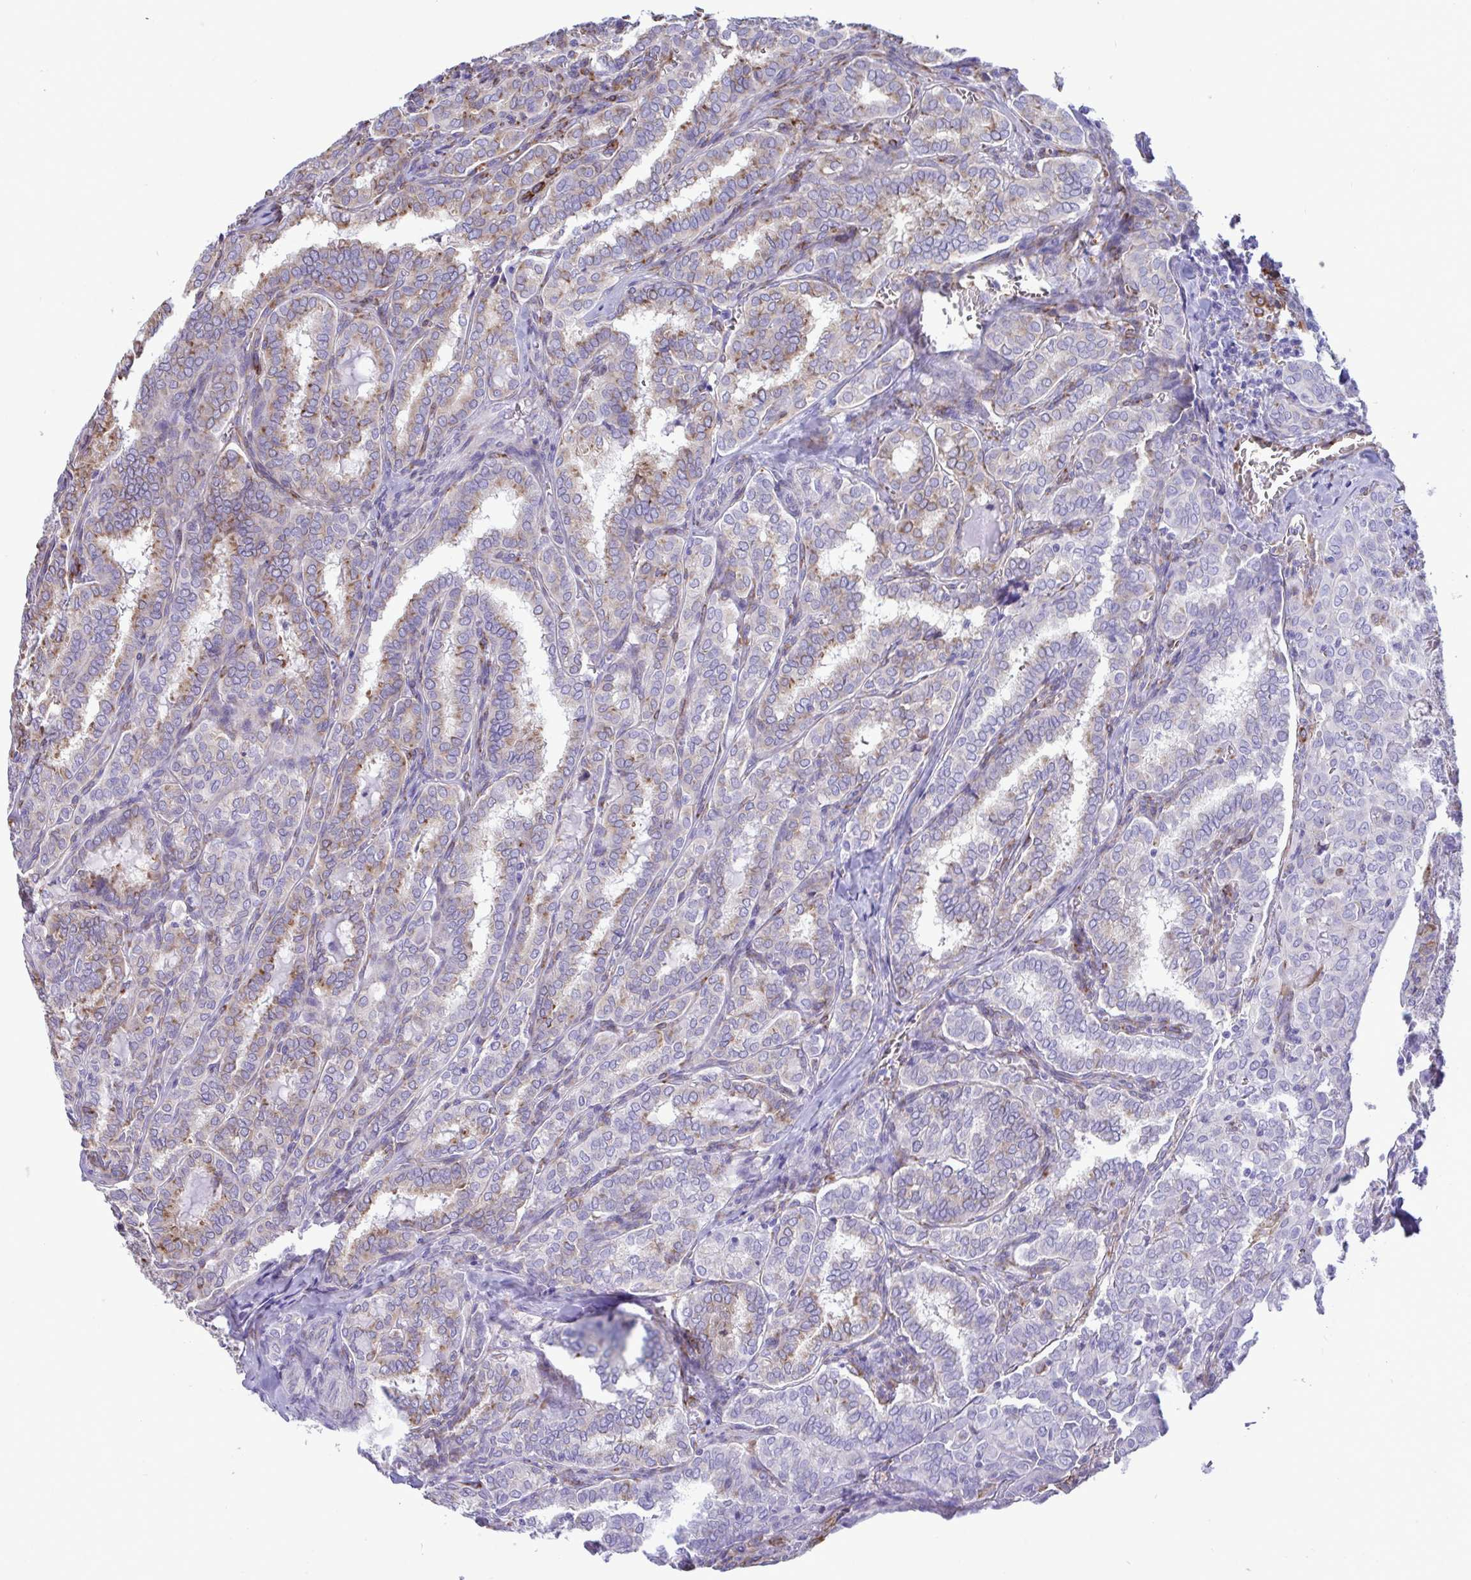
{"staining": {"intensity": "weak", "quantity": "25%-75%", "location": "cytoplasmic/membranous"}, "tissue": "thyroid cancer", "cell_type": "Tumor cells", "image_type": "cancer", "snomed": [{"axis": "morphology", "description": "Papillary adenocarcinoma, NOS"}, {"axis": "topography", "description": "Thyroid gland"}], "caption": "The immunohistochemical stain highlights weak cytoplasmic/membranous expression in tumor cells of papillary adenocarcinoma (thyroid) tissue.", "gene": "ASPH", "patient": {"sex": "female", "age": 30}}